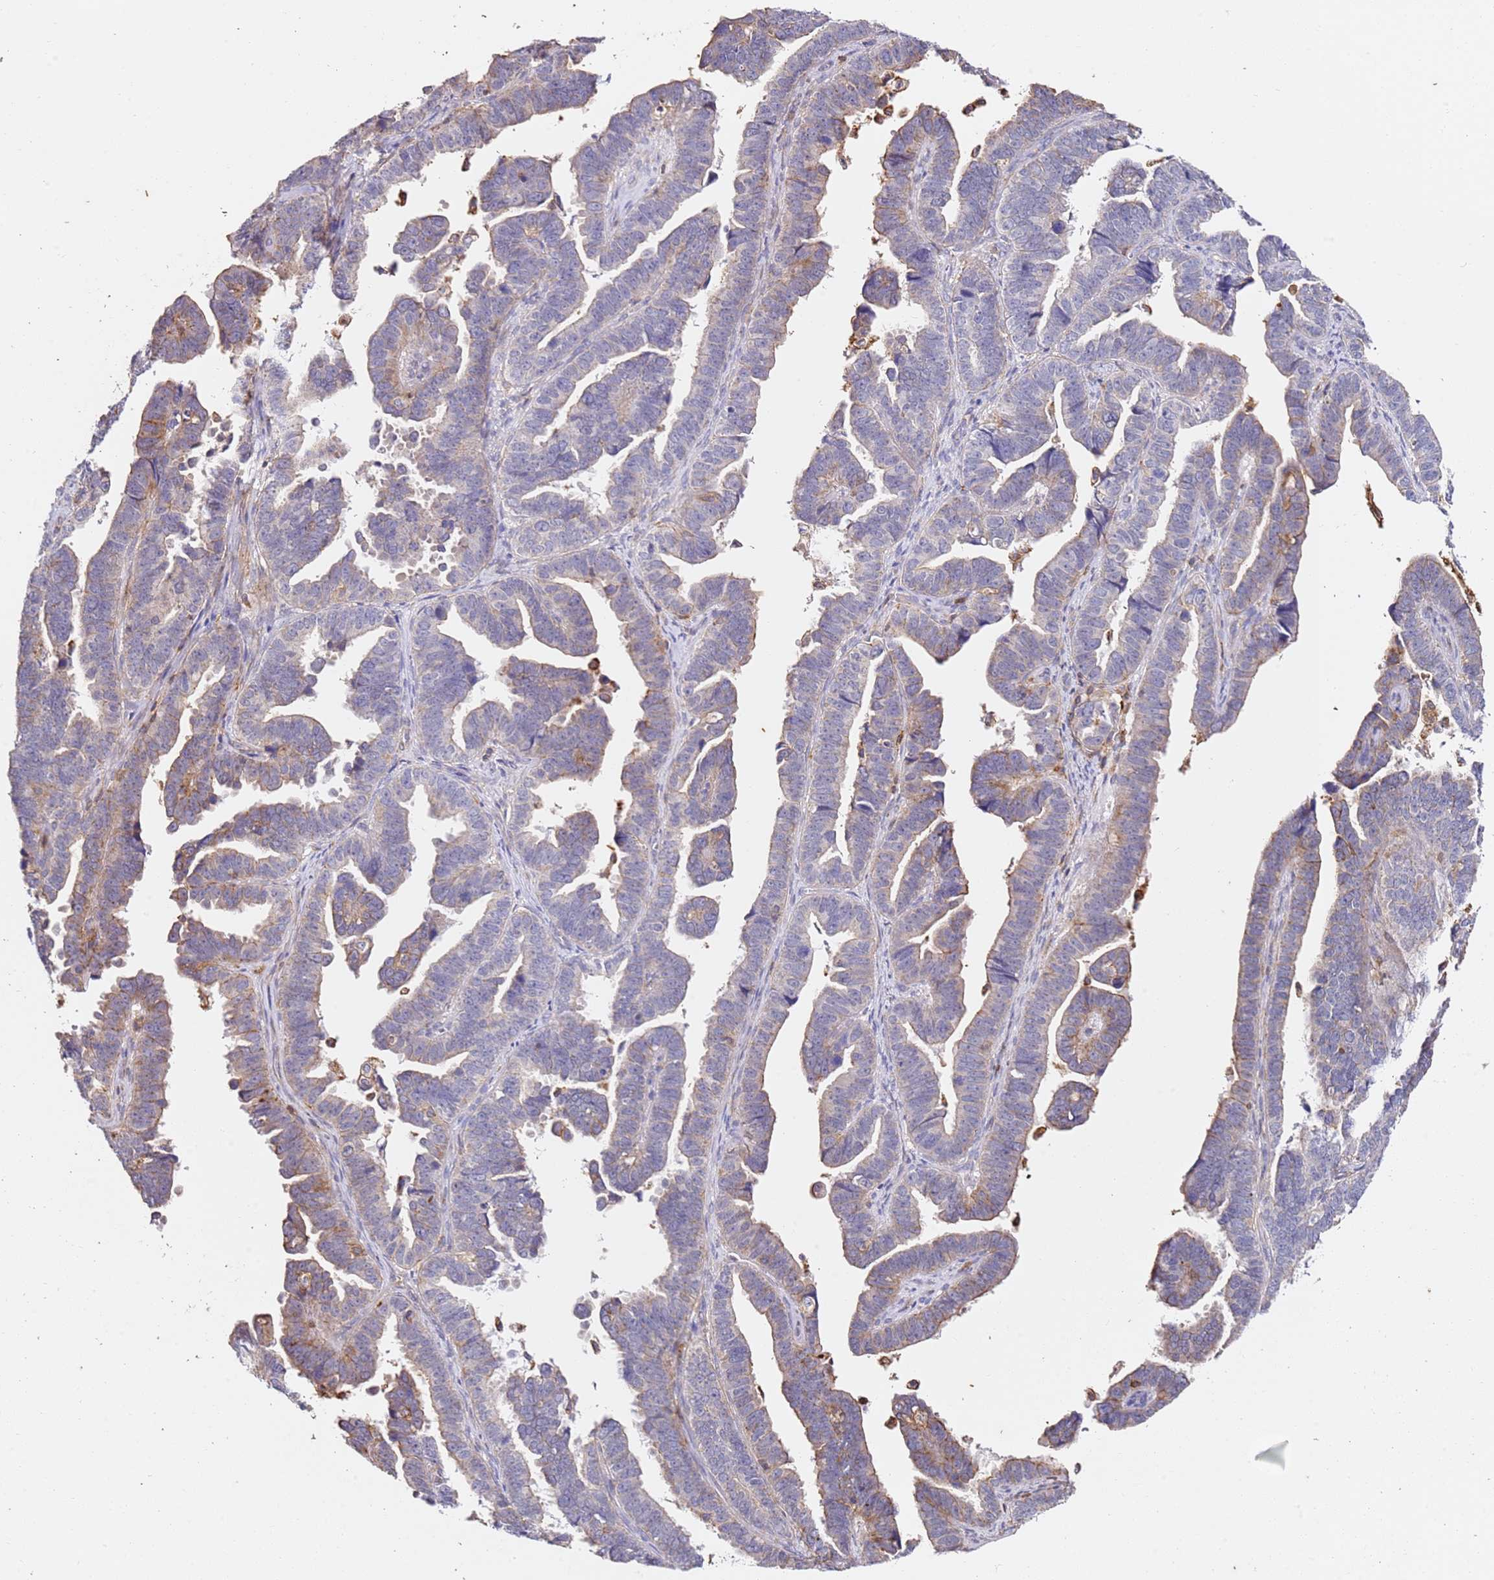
{"staining": {"intensity": "moderate", "quantity": "<25%", "location": "cytoplasmic/membranous"}, "tissue": "endometrial cancer", "cell_type": "Tumor cells", "image_type": "cancer", "snomed": [{"axis": "morphology", "description": "Adenocarcinoma, NOS"}, {"axis": "topography", "description": "Endometrium"}], "caption": "A high-resolution image shows IHC staining of adenocarcinoma (endometrial), which exhibits moderate cytoplasmic/membranous staining in approximately <25% of tumor cells.", "gene": "ZNF671", "patient": {"sex": "female", "age": 75}}